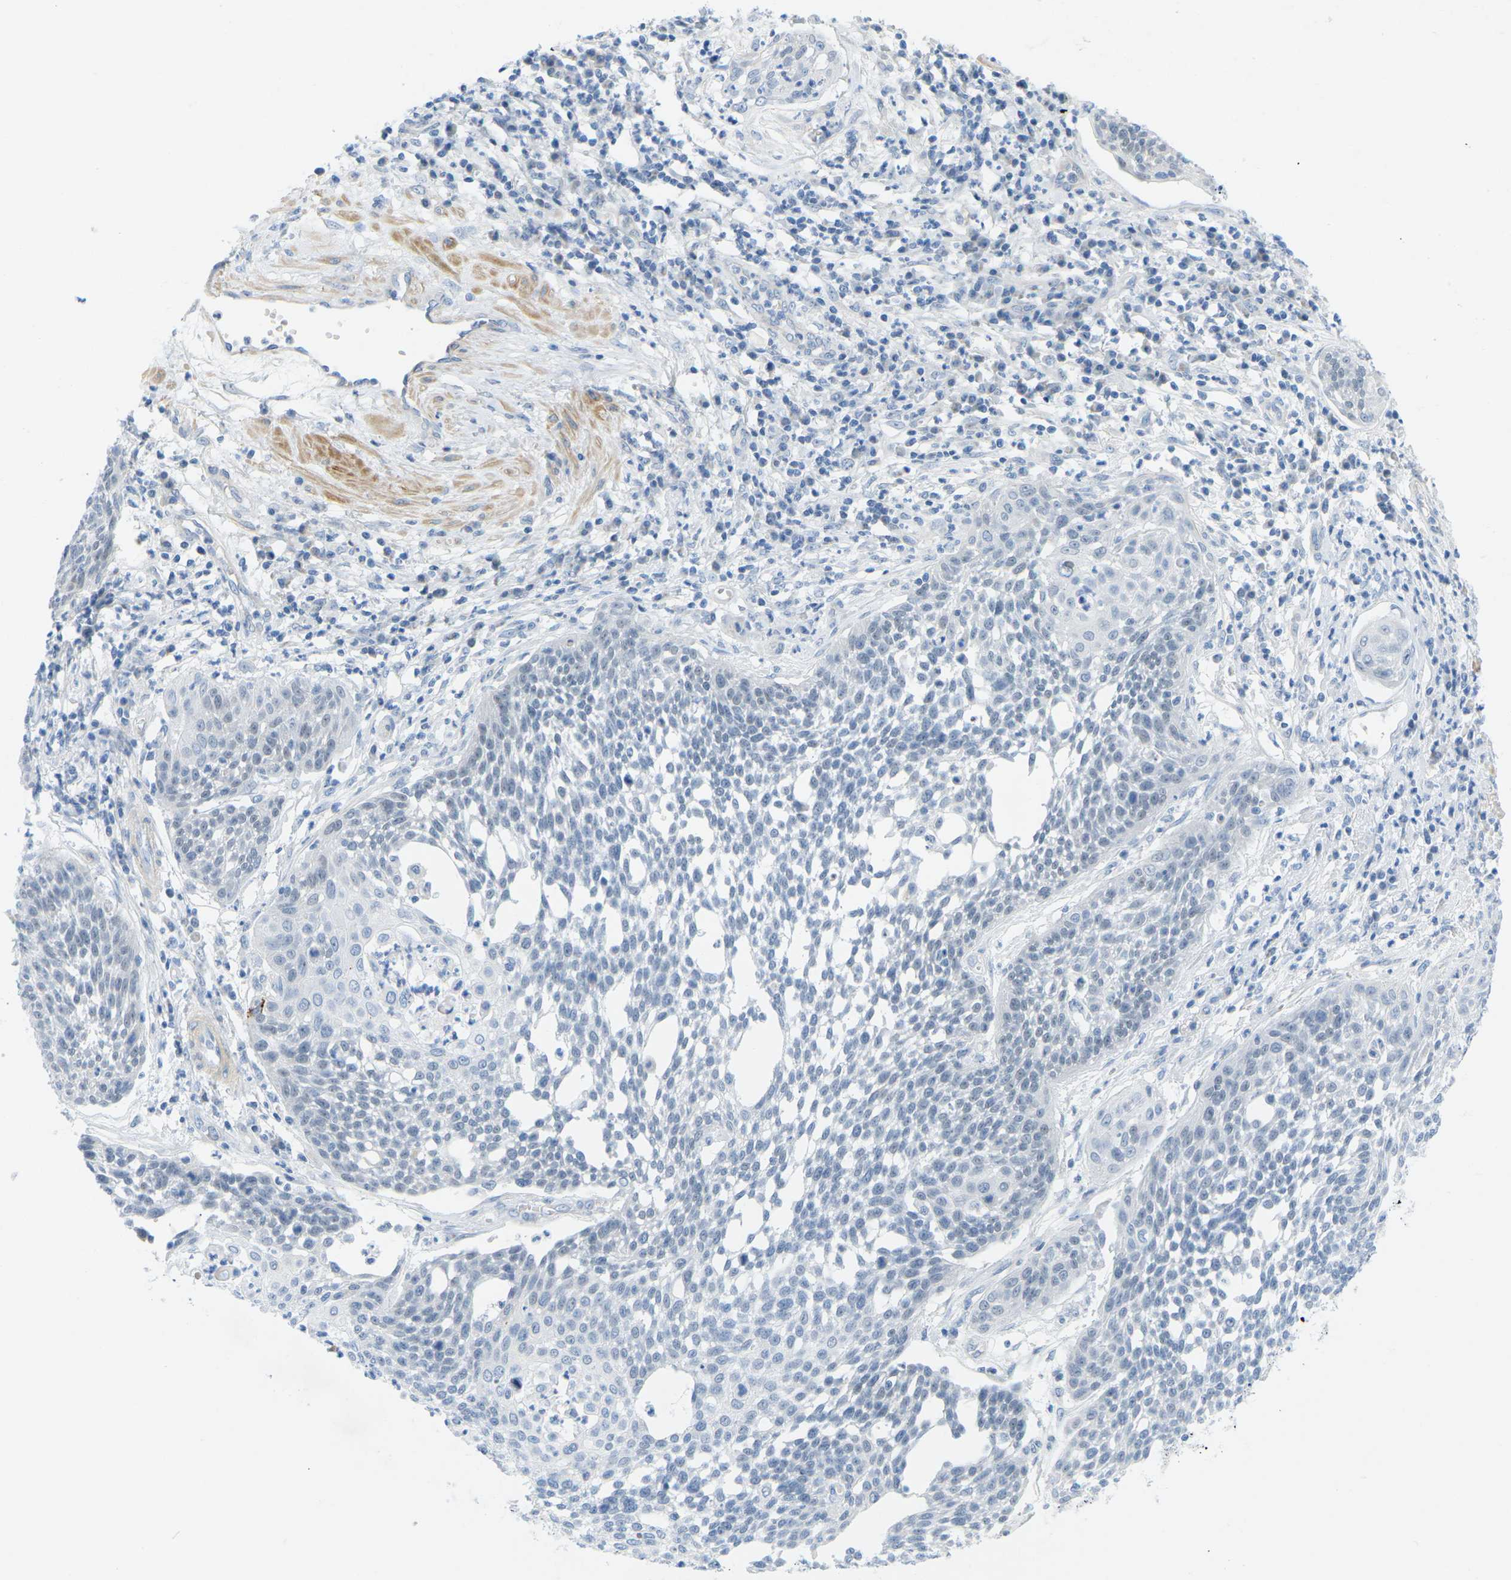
{"staining": {"intensity": "weak", "quantity": "<25%", "location": "nuclear"}, "tissue": "cervical cancer", "cell_type": "Tumor cells", "image_type": "cancer", "snomed": [{"axis": "morphology", "description": "Squamous cell carcinoma, NOS"}, {"axis": "topography", "description": "Cervix"}], "caption": "The histopathology image demonstrates no staining of tumor cells in cervical squamous cell carcinoma.", "gene": "HLTF", "patient": {"sex": "female", "age": 34}}